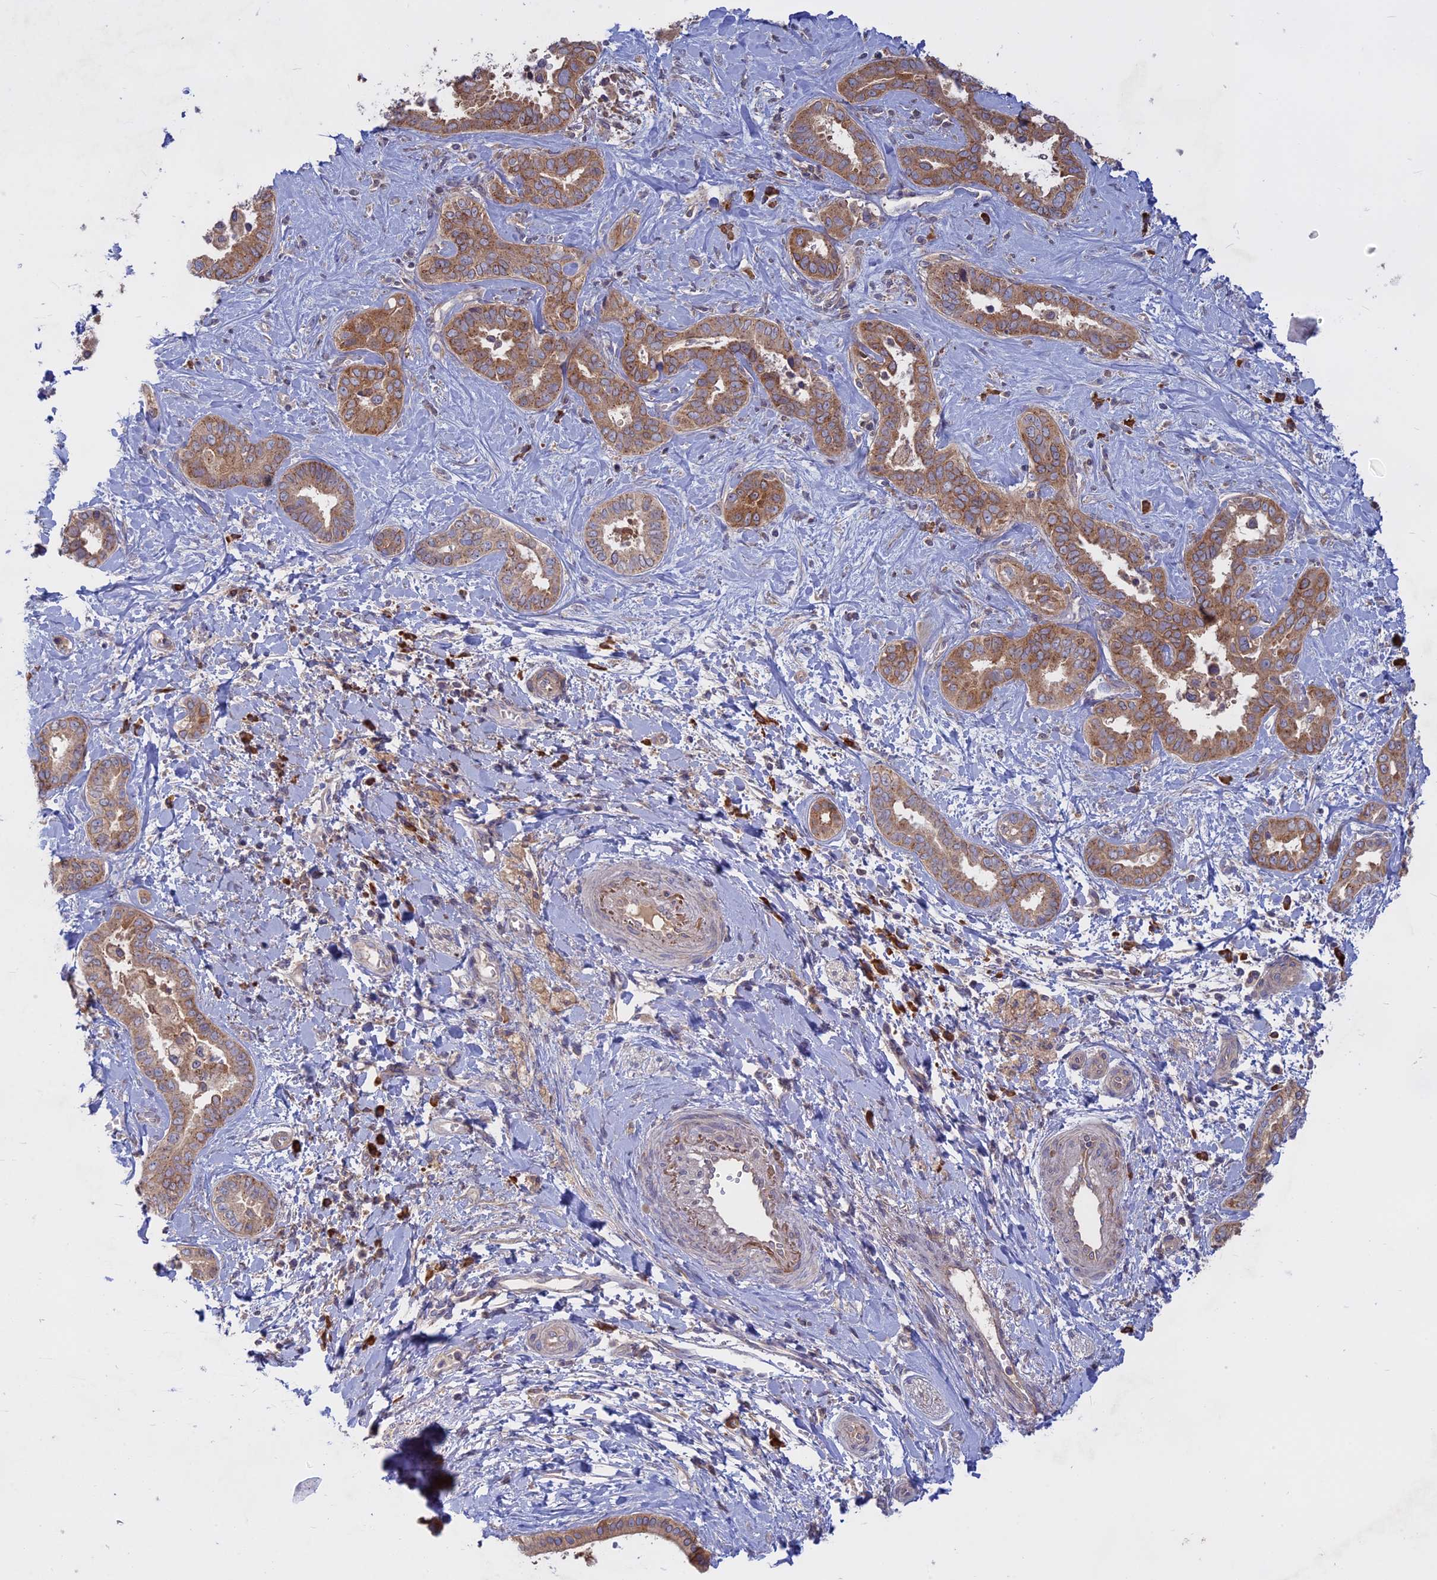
{"staining": {"intensity": "moderate", "quantity": ">75%", "location": "cytoplasmic/membranous"}, "tissue": "liver cancer", "cell_type": "Tumor cells", "image_type": "cancer", "snomed": [{"axis": "morphology", "description": "Cholangiocarcinoma"}, {"axis": "topography", "description": "Liver"}], "caption": "This is a photomicrograph of IHC staining of liver cancer (cholangiocarcinoma), which shows moderate expression in the cytoplasmic/membranous of tumor cells.", "gene": "TMEM208", "patient": {"sex": "female", "age": 77}}